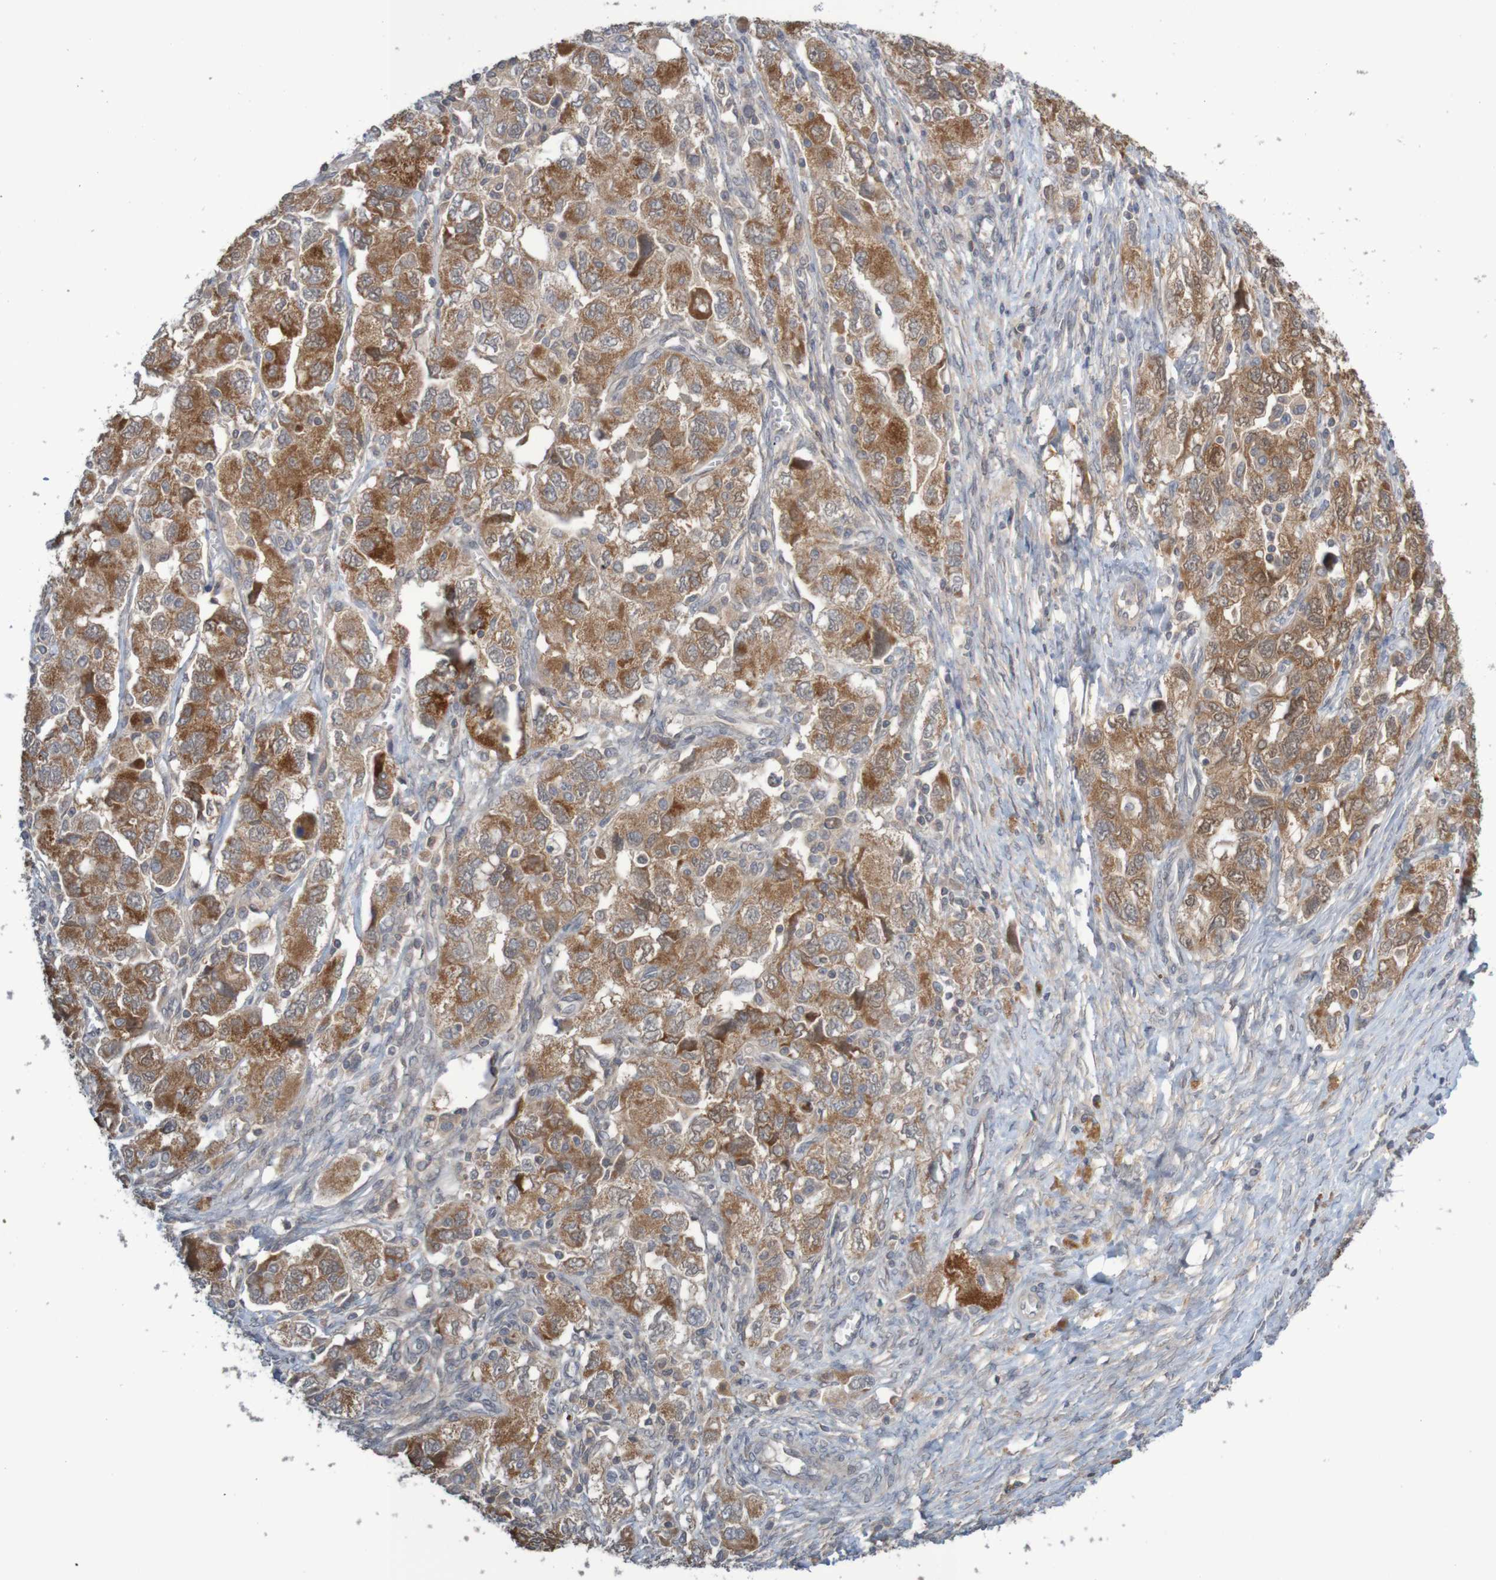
{"staining": {"intensity": "moderate", "quantity": ">75%", "location": "cytoplasmic/membranous"}, "tissue": "ovarian cancer", "cell_type": "Tumor cells", "image_type": "cancer", "snomed": [{"axis": "morphology", "description": "Carcinoma, NOS"}, {"axis": "morphology", "description": "Cystadenocarcinoma, serous, NOS"}, {"axis": "topography", "description": "Ovary"}], "caption": "The photomicrograph exhibits a brown stain indicating the presence of a protein in the cytoplasmic/membranous of tumor cells in ovarian cancer (carcinoma).", "gene": "ANKK1", "patient": {"sex": "female", "age": 69}}